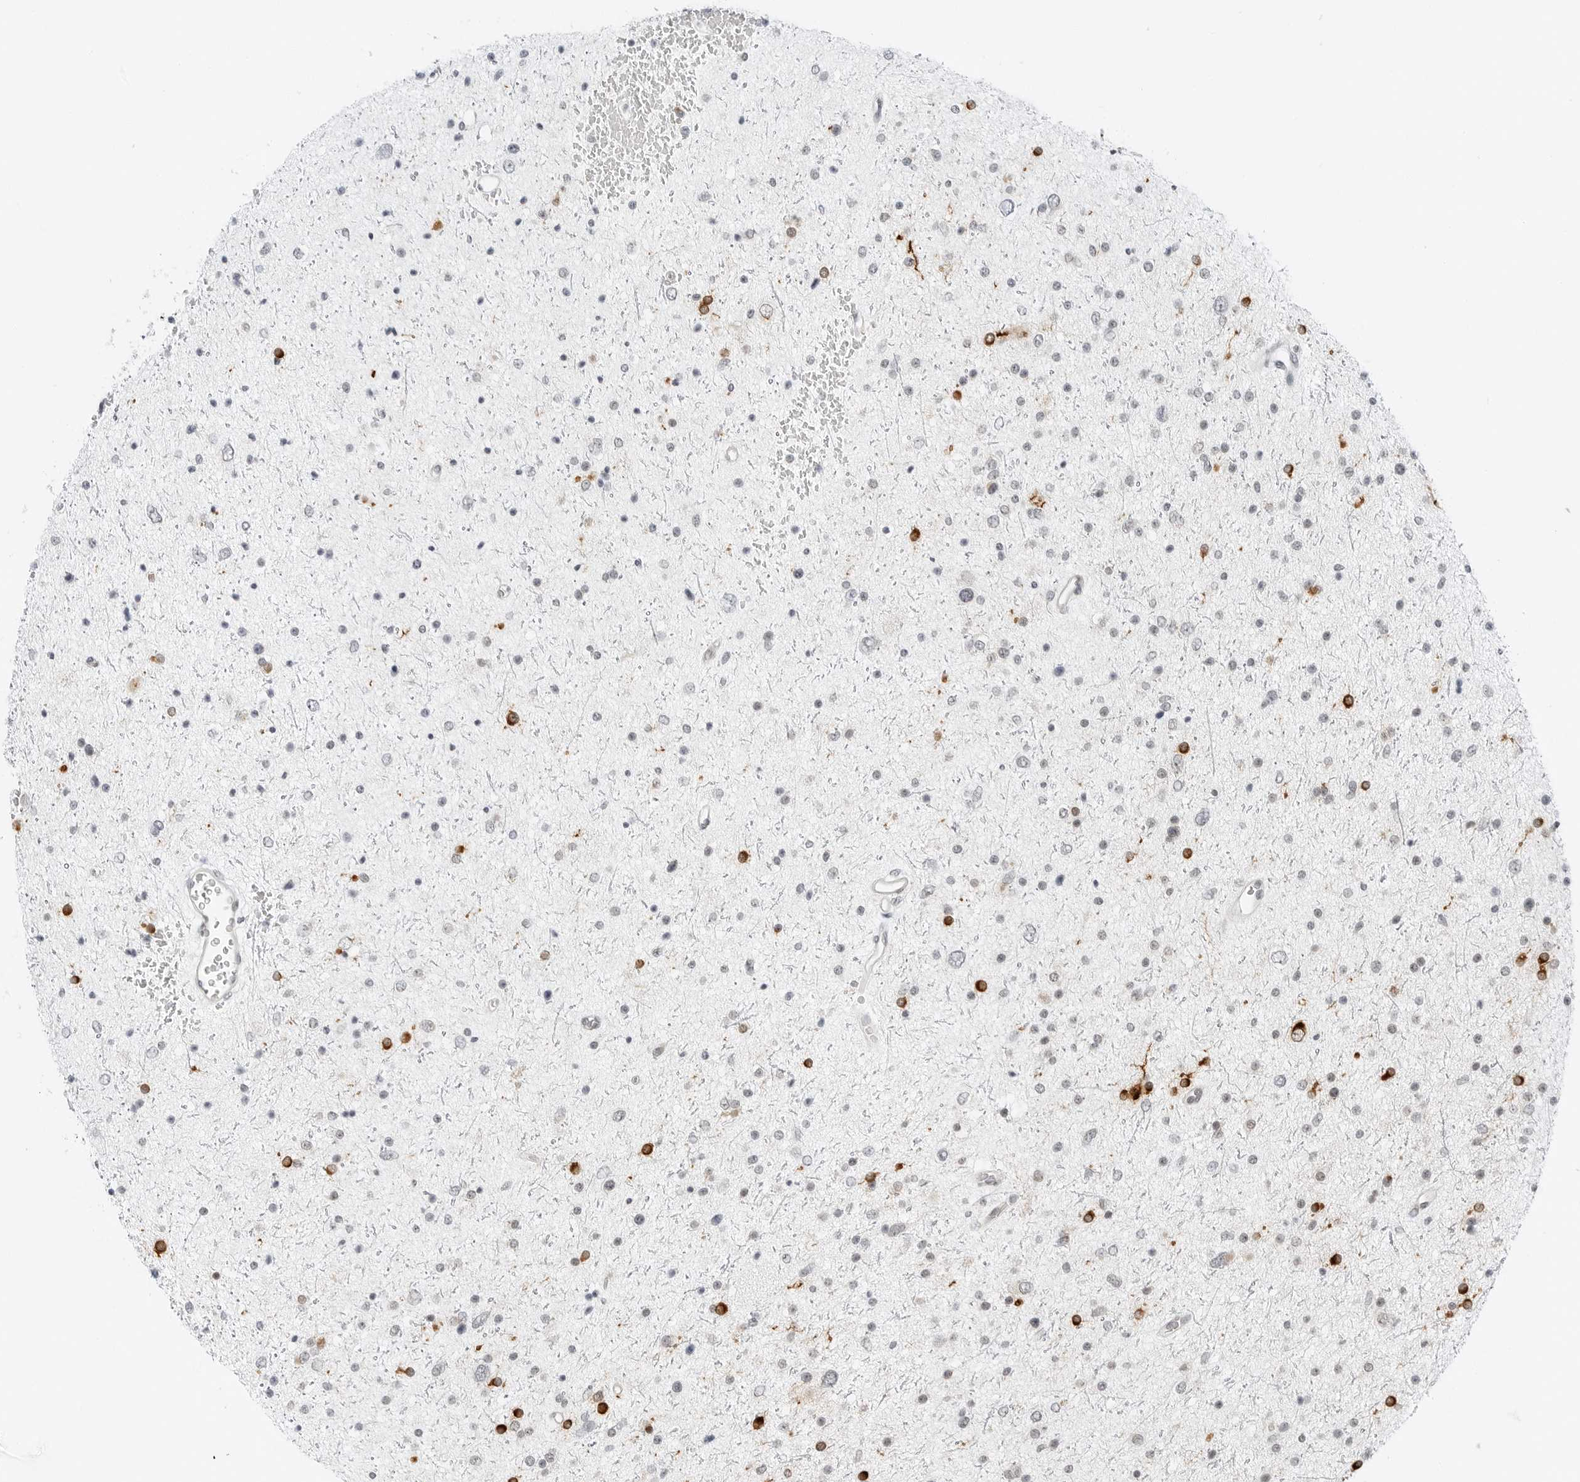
{"staining": {"intensity": "strong", "quantity": "<25%", "location": "cytoplasmic/membranous"}, "tissue": "glioma", "cell_type": "Tumor cells", "image_type": "cancer", "snomed": [{"axis": "morphology", "description": "Glioma, malignant, Low grade"}, {"axis": "topography", "description": "Brain"}], "caption": "A micrograph of human malignant glioma (low-grade) stained for a protein demonstrates strong cytoplasmic/membranous brown staining in tumor cells.", "gene": "CCSAP", "patient": {"sex": "female", "age": 37}}